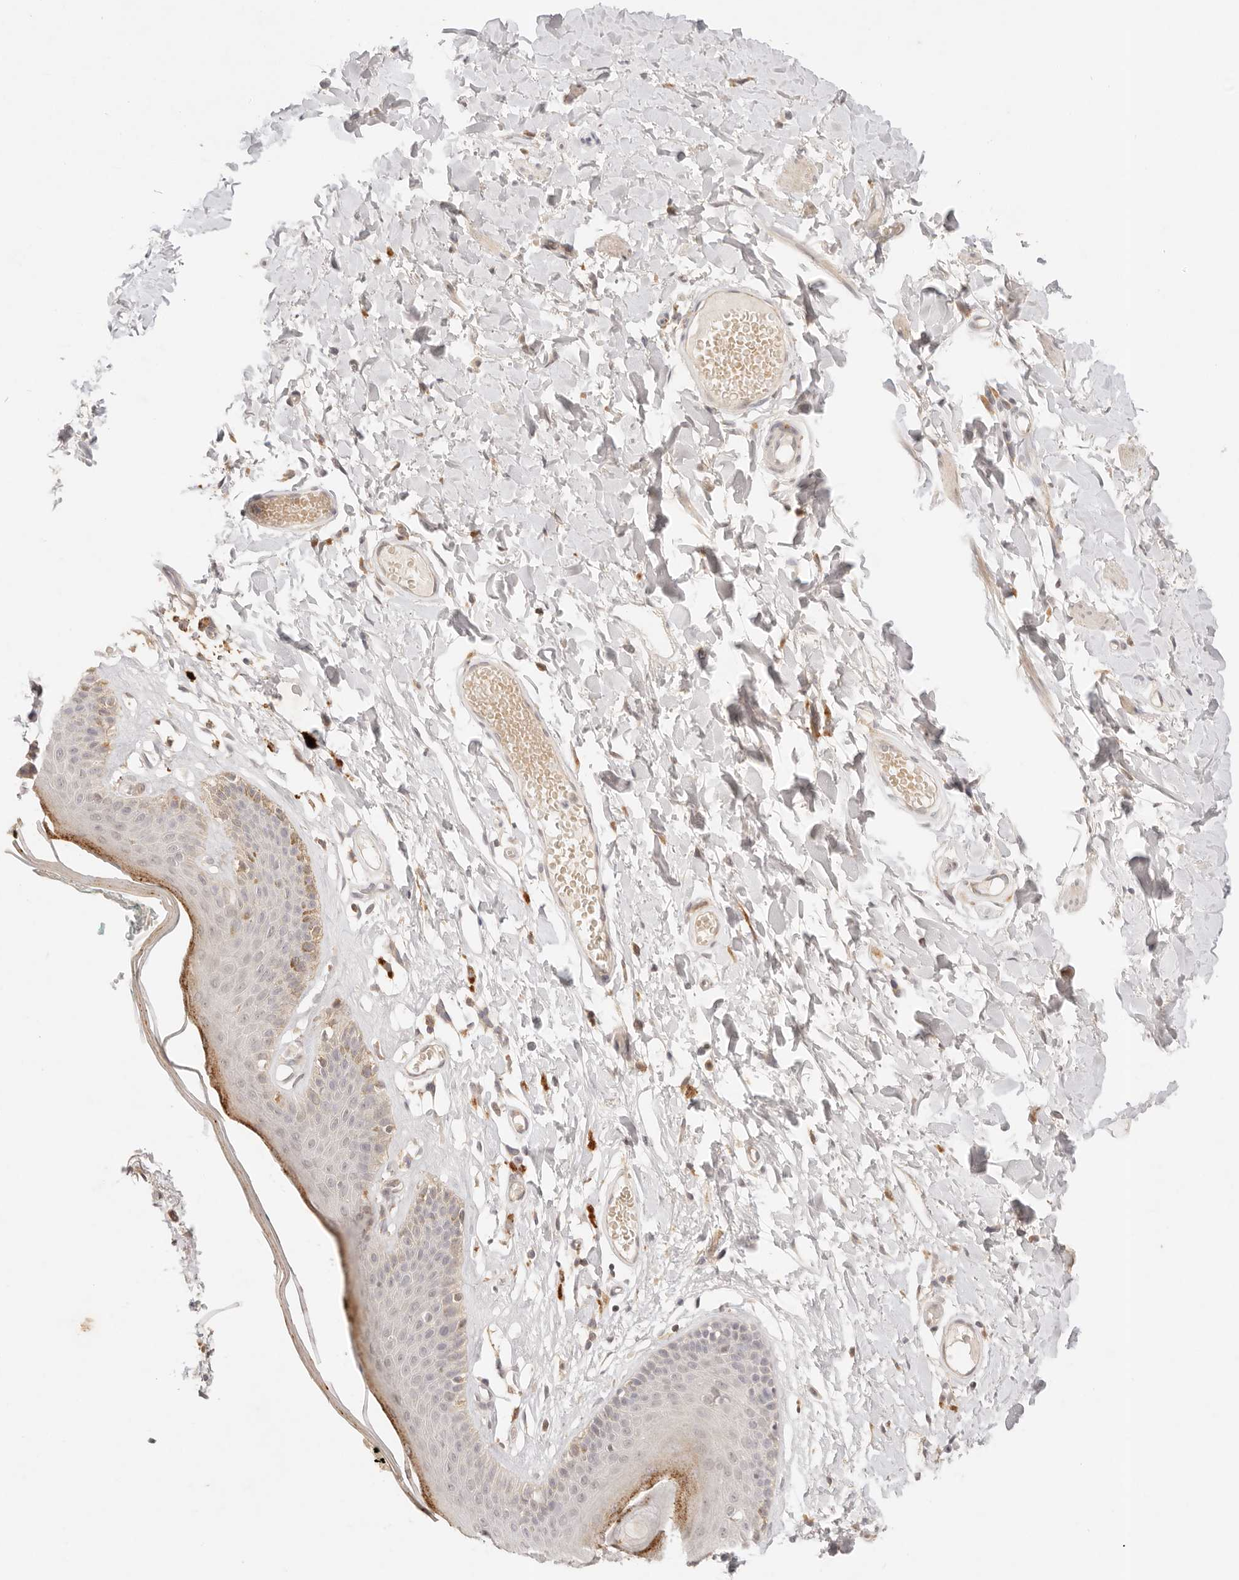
{"staining": {"intensity": "moderate", "quantity": "<25%", "location": "cytoplasmic/membranous"}, "tissue": "skin", "cell_type": "Epidermal cells", "image_type": "normal", "snomed": [{"axis": "morphology", "description": "Normal tissue, NOS"}, {"axis": "topography", "description": "Vulva"}], "caption": "Immunohistochemical staining of benign human skin demonstrates low levels of moderate cytoplasmic/membranous staining in approximately <25% of epidermal cells.", "gene": "GPR156", "patient": {"sex": "female", "age": 73}}